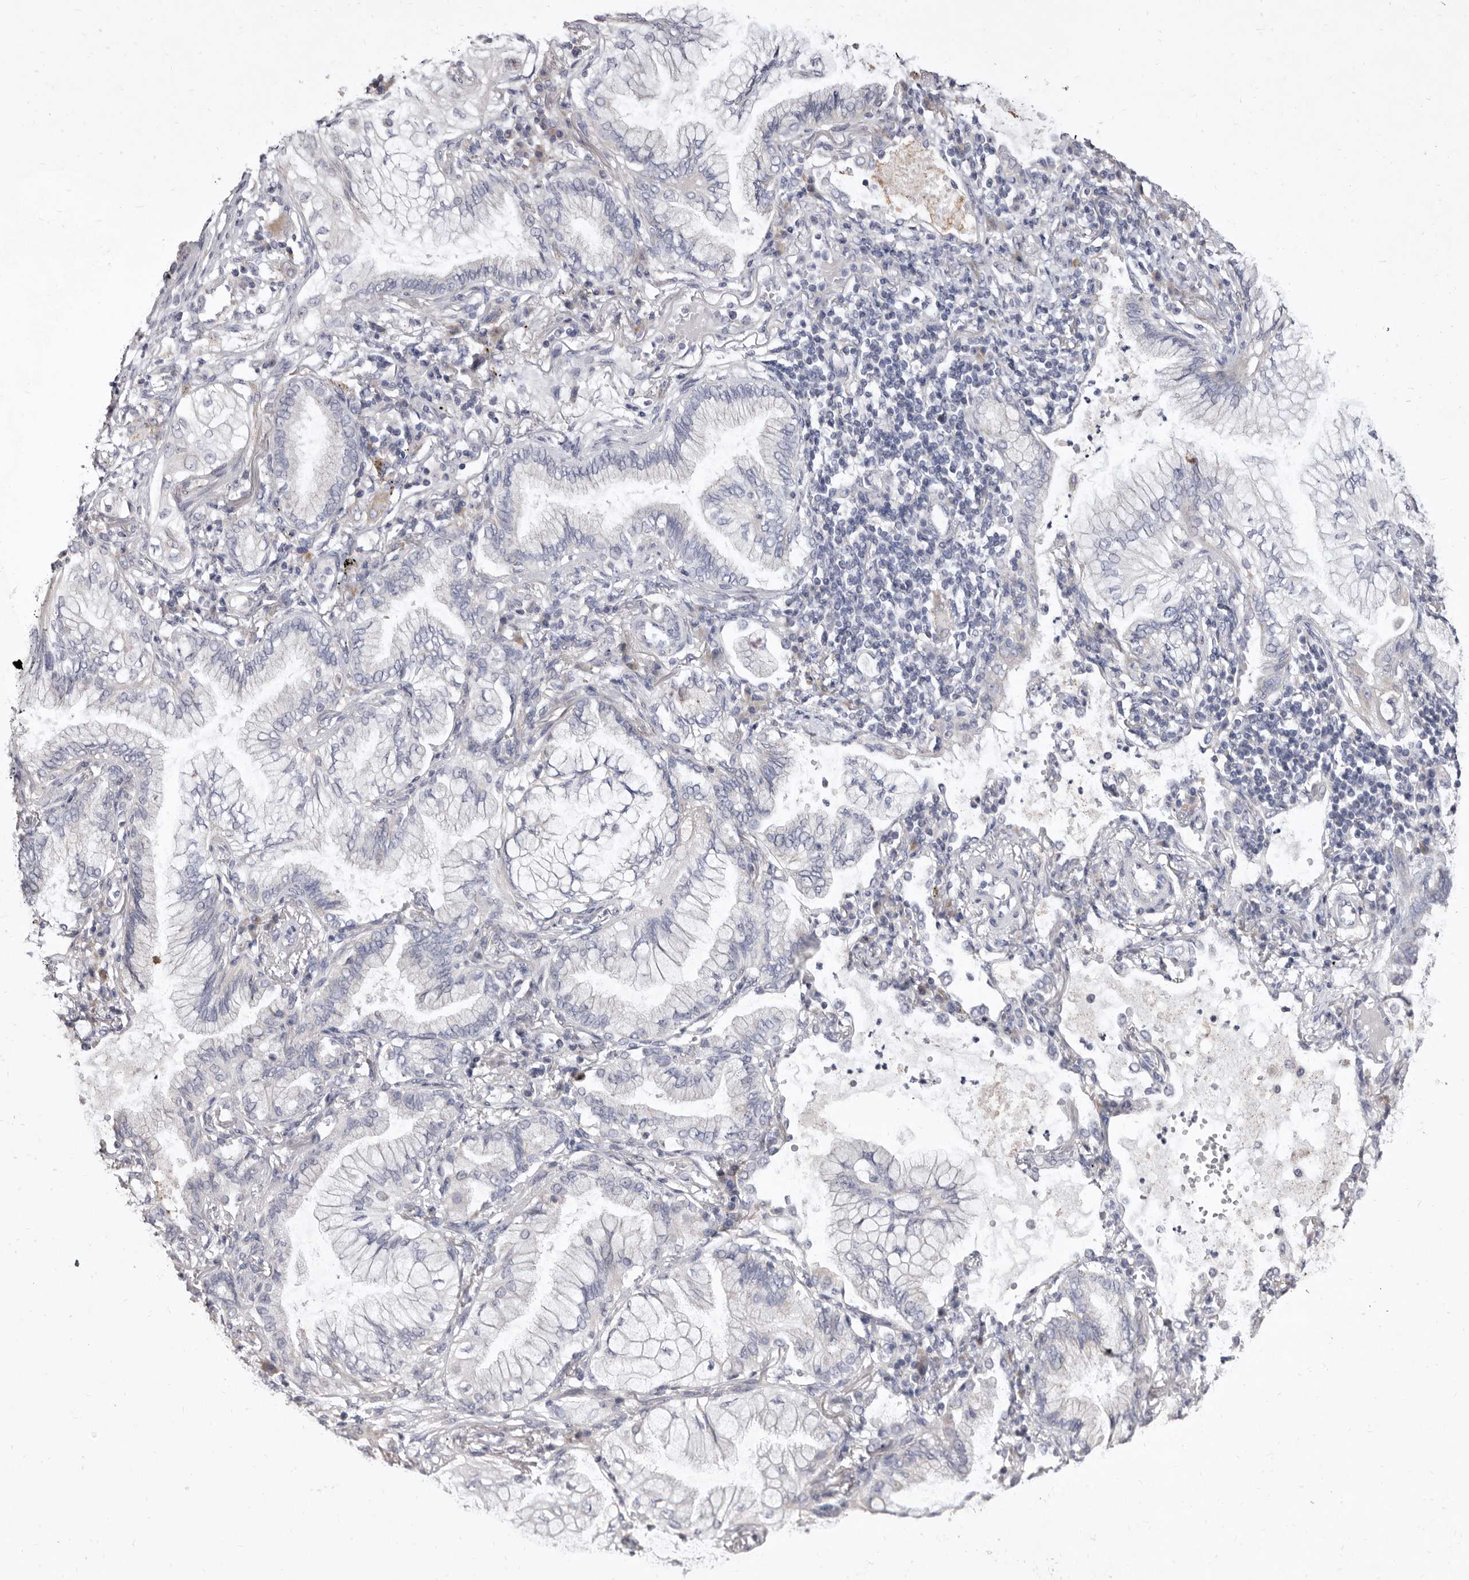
{"staining": {"intensity": "negative", "quantity": "none", "location": "none"}, "tissue": "lung cancer", "cell_type": "Tumor cells", "image_type": "cancer", "snomed": [{"axis": "morphology", "description": "Adenocarcinoma, NOS"}, {"axis": "topography", "description": "Lung"}], "caption": "A photomicrograph of human adenocarcinoma (lung) is negative for staining in tumor cells.", "gene": "CYP2E1", "patient": {"sex": "female", "age": 70}}